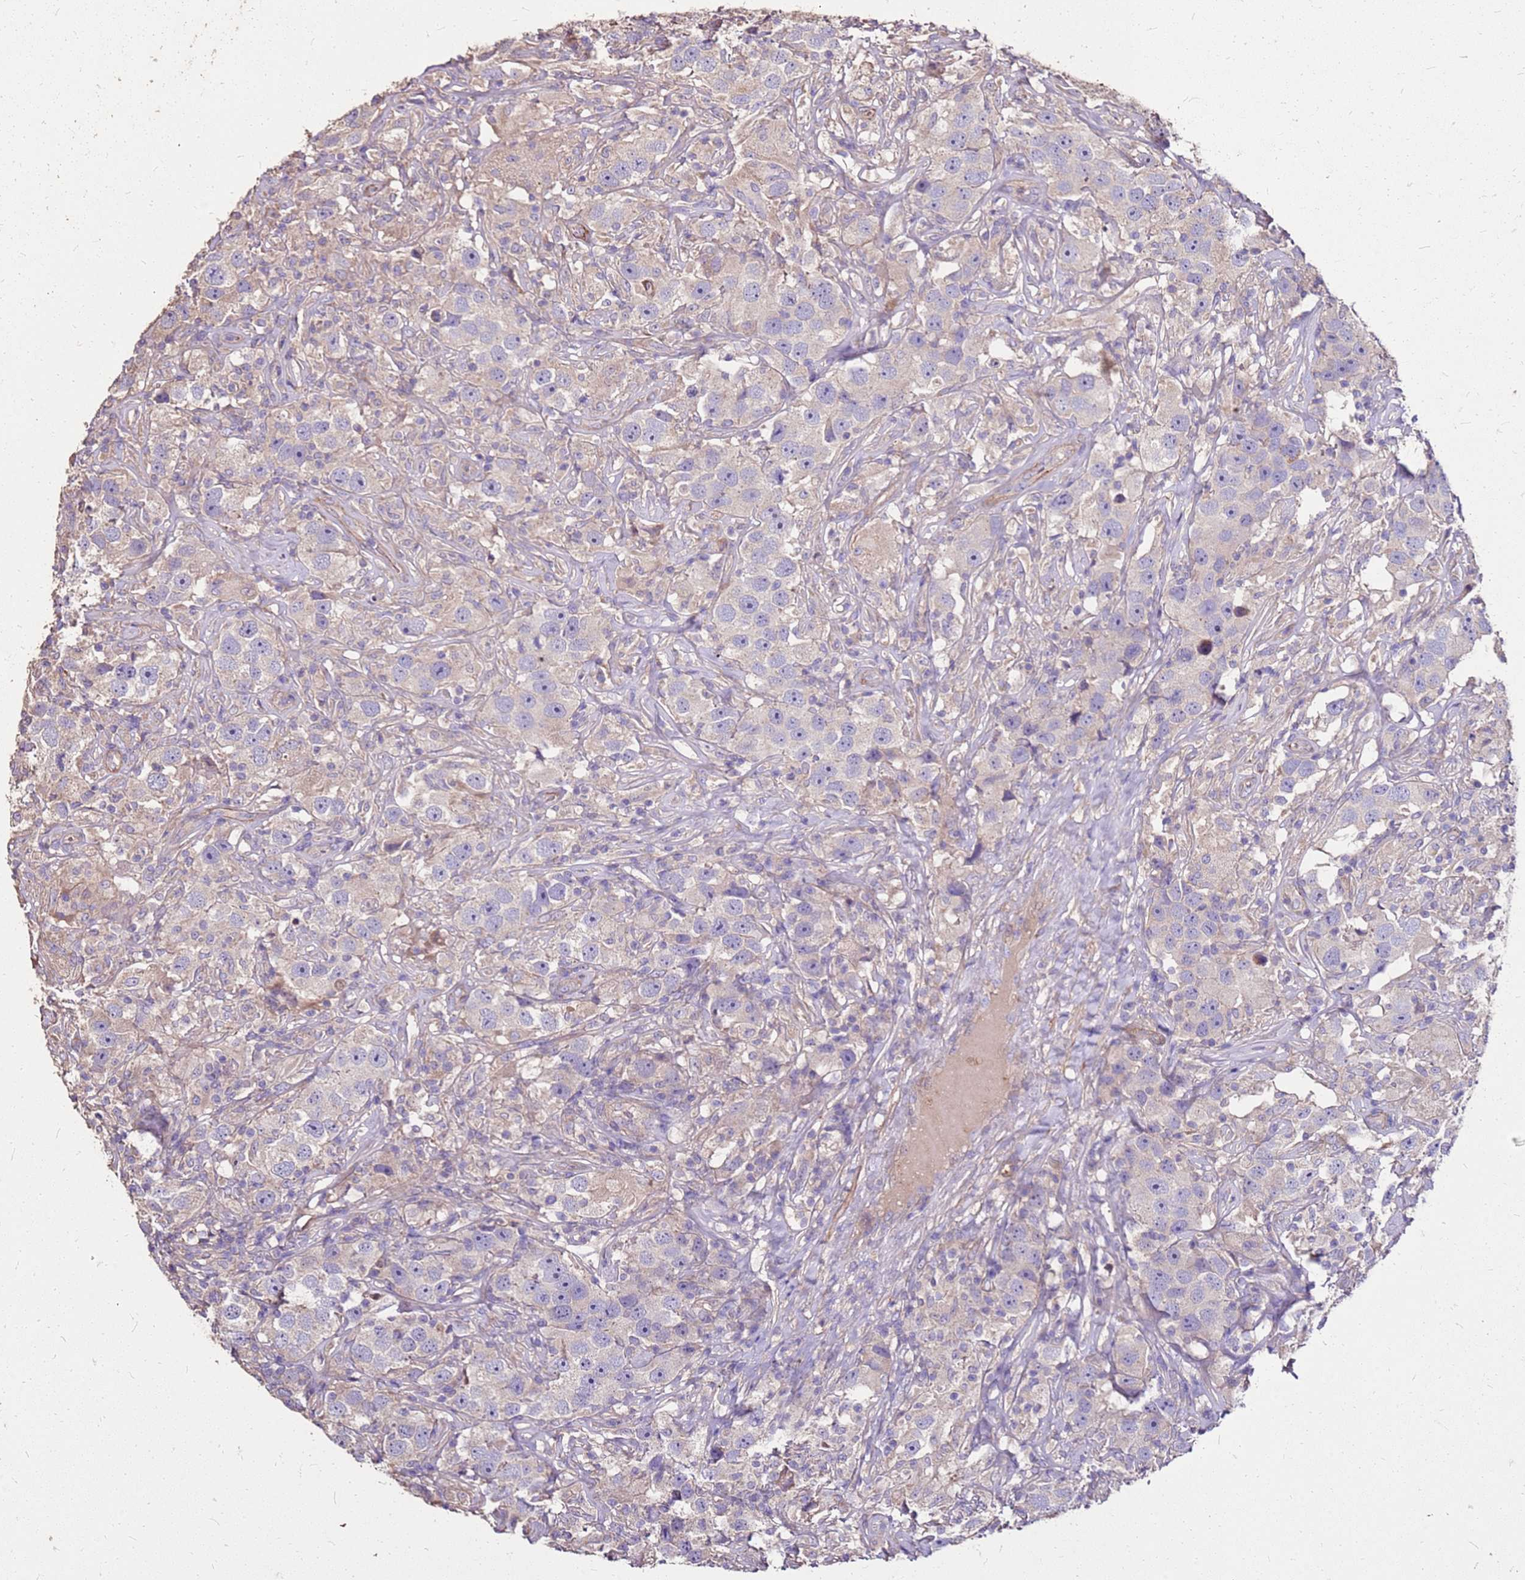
{"staining": {"intensity": "negative", "quantity": "none", "location": "none"}, "tissue": "testis cancer", "cell_type": "Tumor cells", "image_type": "cancer", "snomed": [{"axis": "morphology", "description": "Seminoma, NOS"}, {"axis": "topography", "description": "Testis"}], "caption": "Testis seminoma stained for a protein using immunohistochemistry (IHC) exhibits no expression tumor cells.", "gene": "EXD3", "patient": {"sex": "male", "age": 49}}